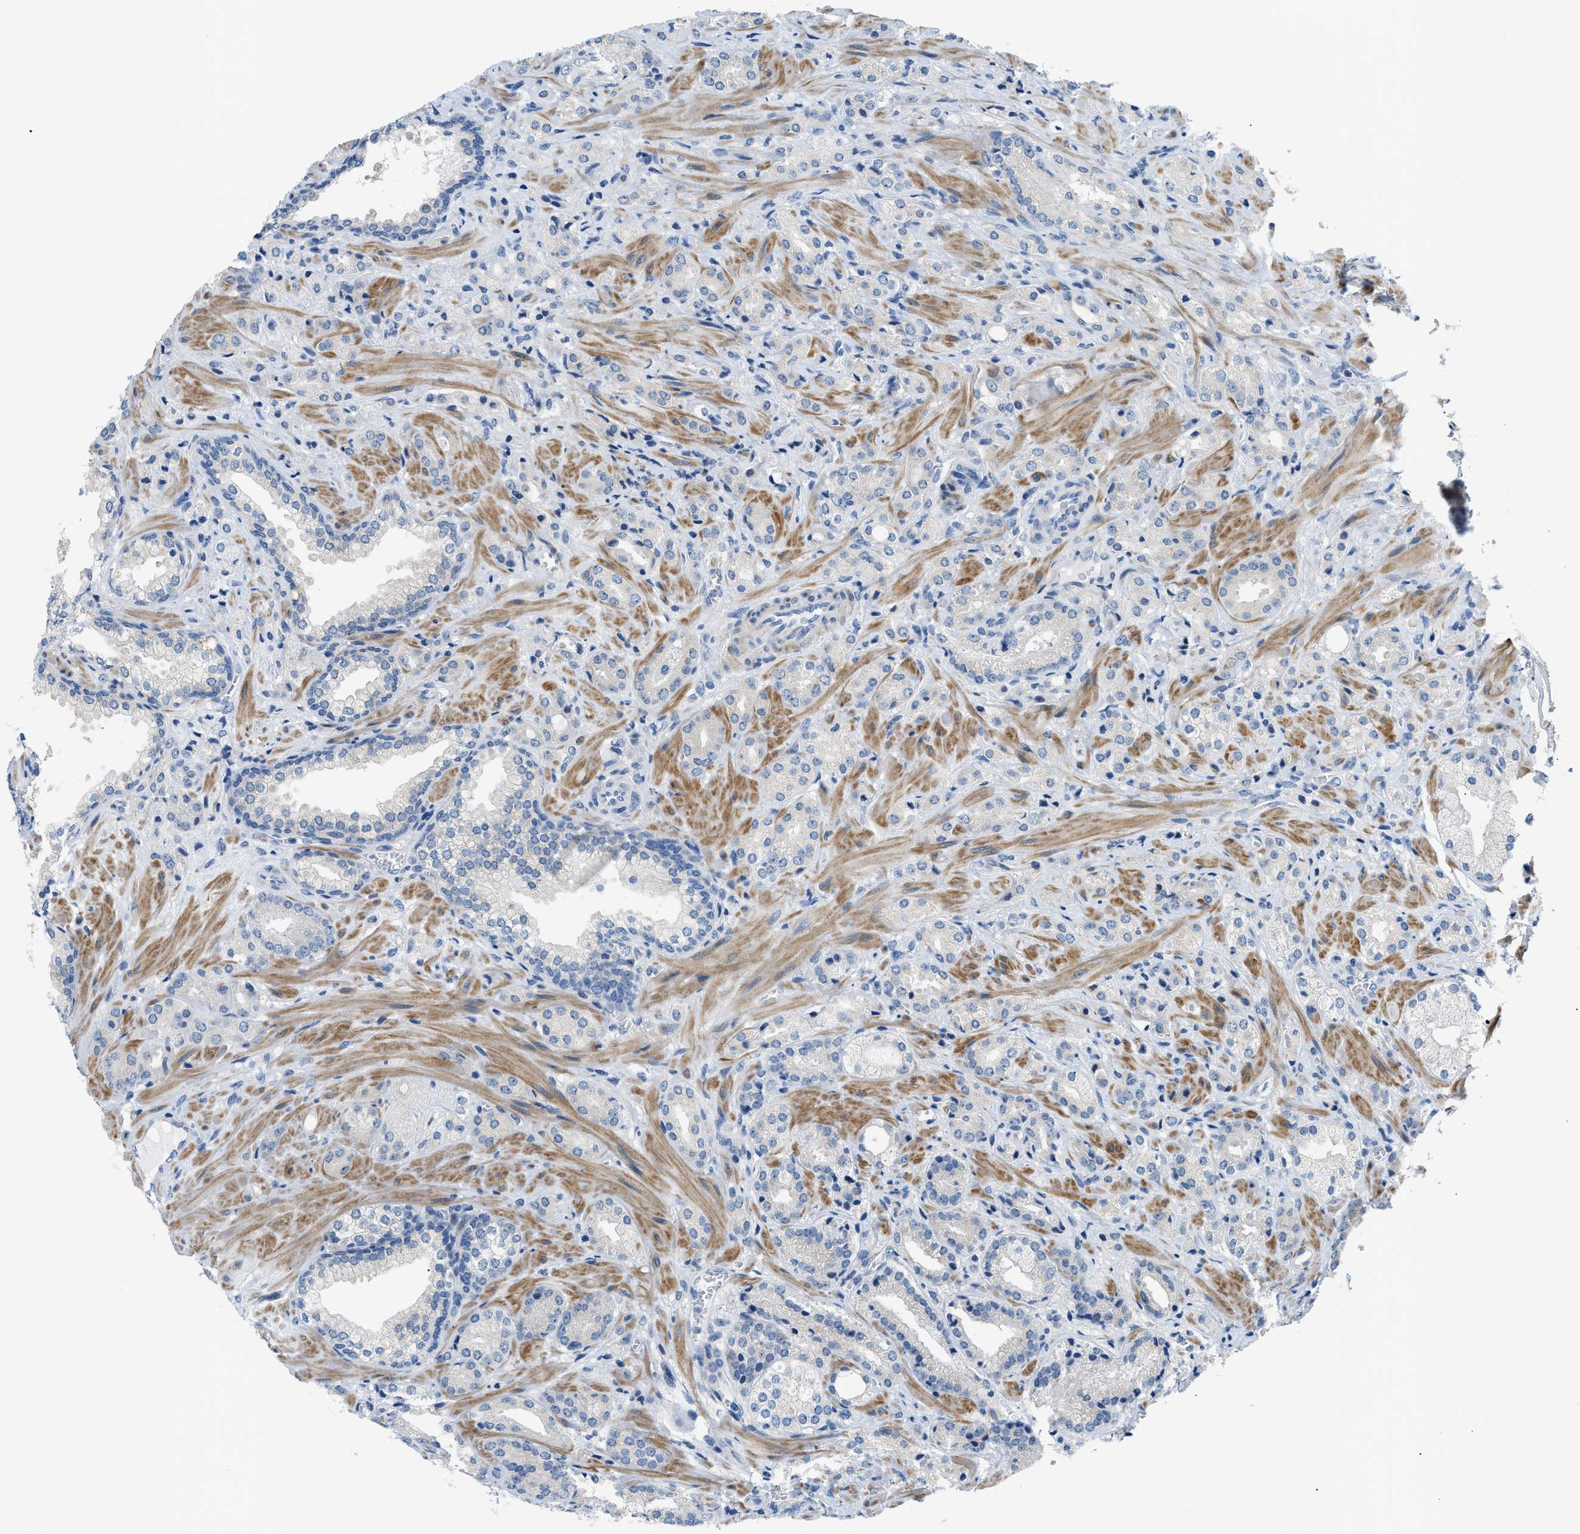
{"staining": {"intensity": "negative", "quantity": "none", "location": "none"}, "tissue": "prostate cancer", "cell_type": "Tumor cells", "image_type": "cancer", "snomed": [{"axis": "morphology", "description": "Adenocarcinoma, High grade"}, {"axis": "topography", "description": "Prostate"}], "caption": "Protein analysis of prostate cancer exhibits no significant positivity in tumor cells. (DAB IHC with hematoxylin counter stain).", "gene": "FDCSP", "patient": {"sex": "male", "age": 64}}